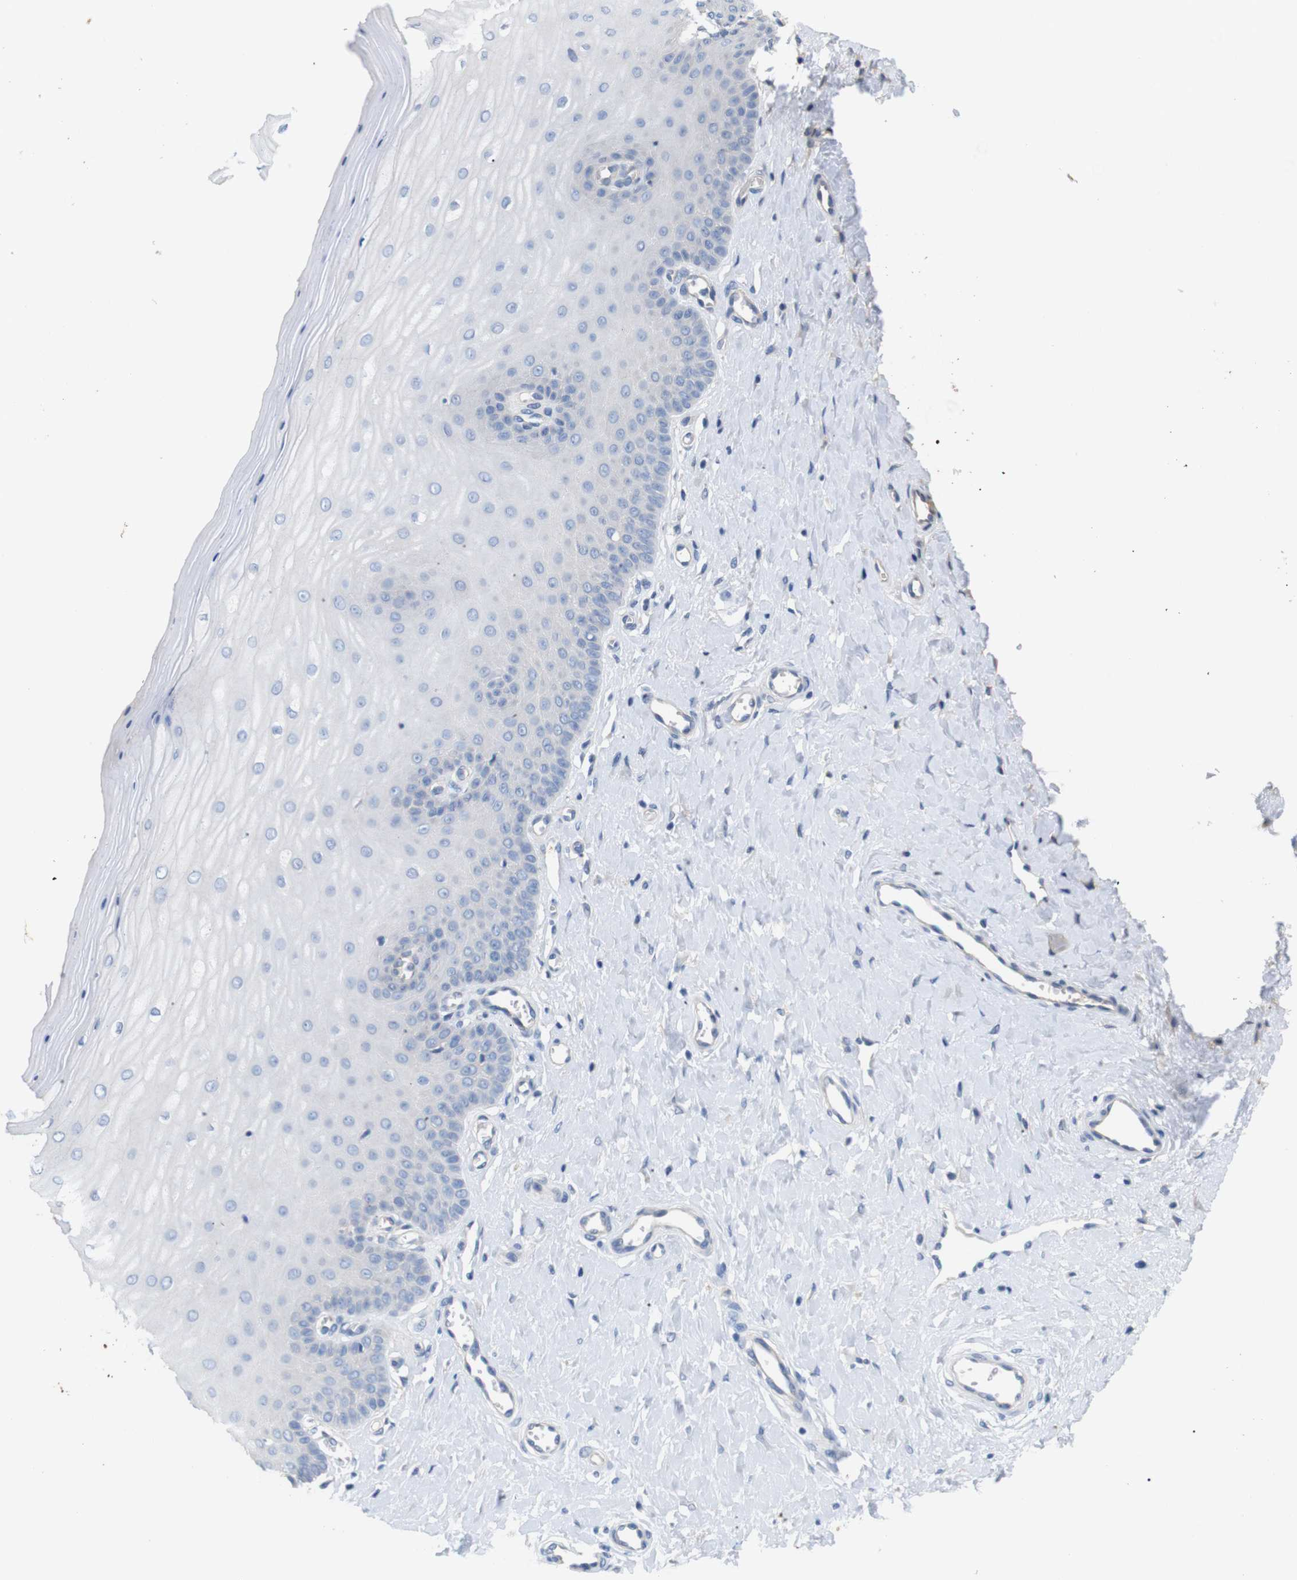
{"staining": {"intensity": "negative", "quantity": "none", "location": "none"}, "tissue": "cervix", "cell_type": "Glandular cells", "image_type": "normal", "snomed": [{"axis": "morphology", "description": "Normal tissue, NOS"}, {"axis": "topography", "description": "Cervix"}], "caption": "This histopathology image is of unremarkable cervix stained with IHC to label a protein in brown with the nuclei are counter-stained blue. There is no positivity in glandular cells. Brightfield microscopy of immunohistochemistry stained with DAB (brown) and hematoxylin (blue), captured at high magnification.", "gene": "ITGA5", "patient": {"sex": "female", "age": 55}}